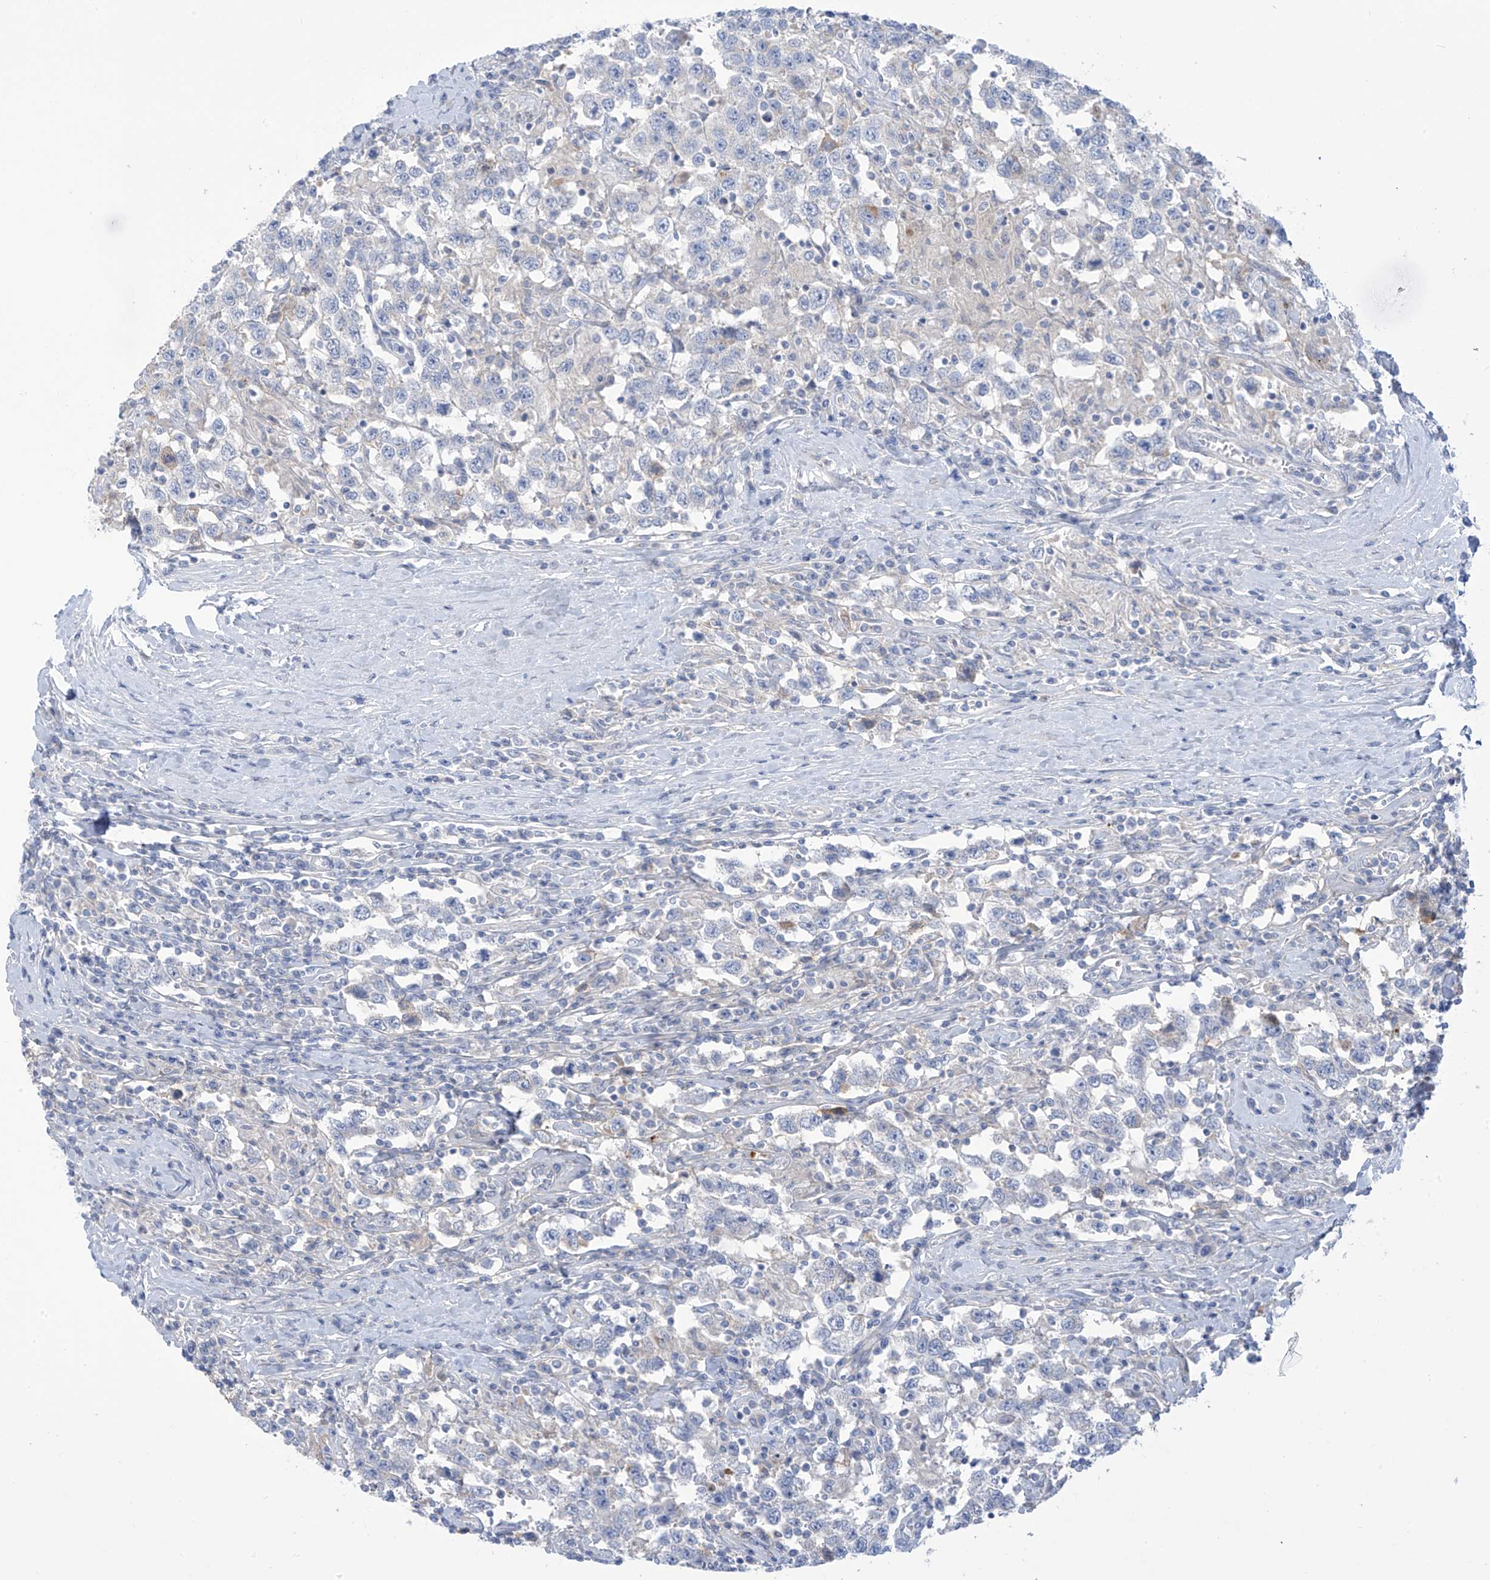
{"staining": {"intensity": "negative", "quantity": "none", "location": "none"}, "tissue": "testis cancer", "cell_type": "Tumor cells", "image_type": "cancer", "snomed": [{"axis": "morphology", "description": "Seminoma, NOS"}, {"axis": "topography", "description": "Testis"}], "caption": "Immunohistochemistry (IHC) histopathology image of neoplastic tissue: testis cancer stained with DAB shows no significant protein expression in tumor cells.", "gene": "FABP2", "patient": {"sex": "male", "age": 41}}